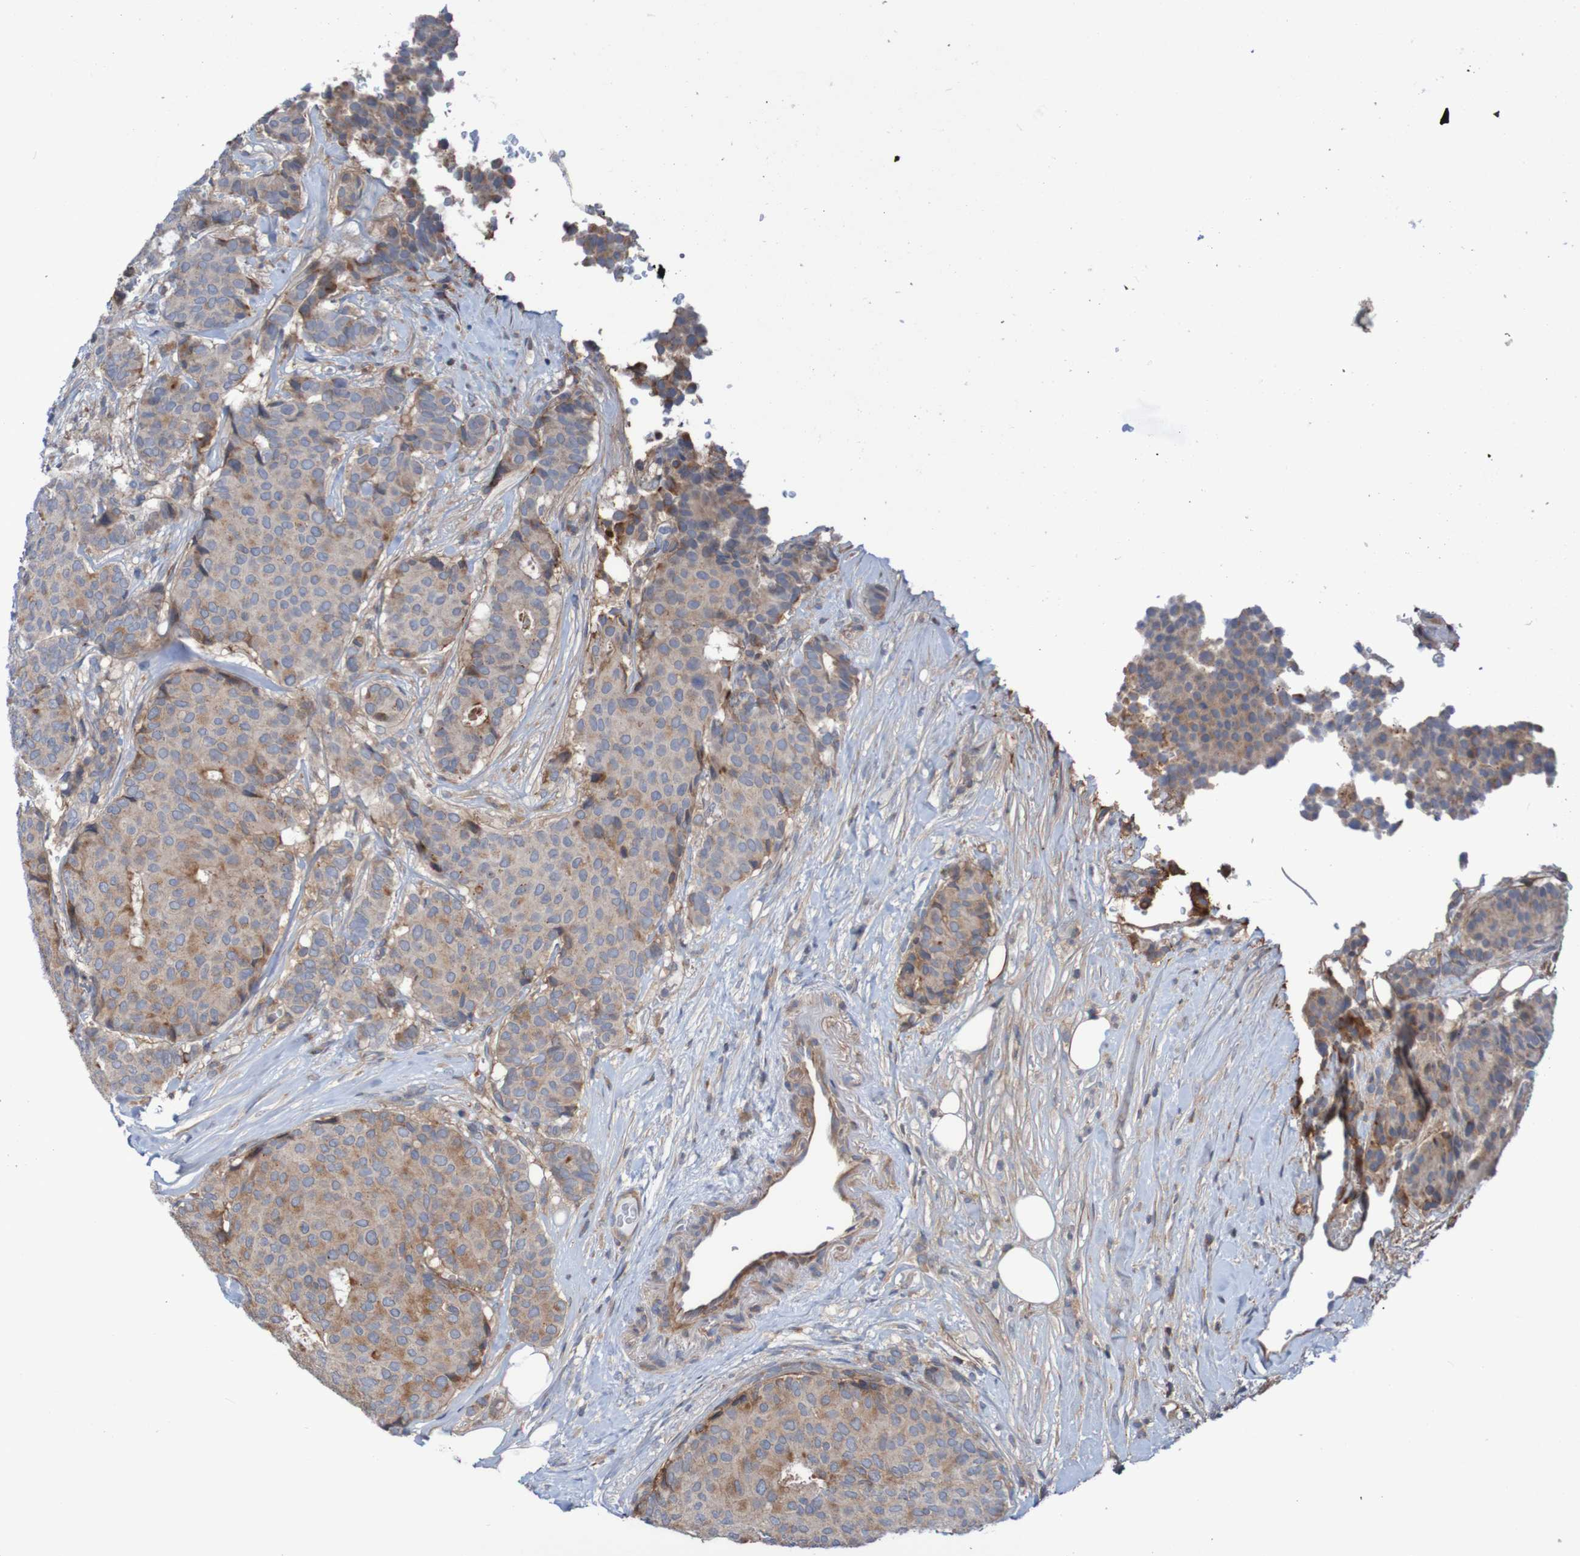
{"staining": {"intensity": "moderate", "quantity": ">75%", "location": "cytoplasmic/membranous"}, "tissue": "breast cancer", "cell_type": "Tumor cells", "image_type": "cancer", "snomed": [{"axis": "morphology", "description": "Duct carcinoma"}, {"axis": "topography", "description": "Breast"}], "caption": "Immunohistochemistry (IHC) histopathology image of neoplastic tissue: human intraductal carcinoma (breast) stained using immunohistochemistry exhibits medium levels of moderate protein expression localized specifically in the cytoplasmic/membranous of tumor cells, appearing as a cytoplasmic/membranous brown color.", "gene": "PDGFB", "patient": {"sex": "female", "age": 75}}